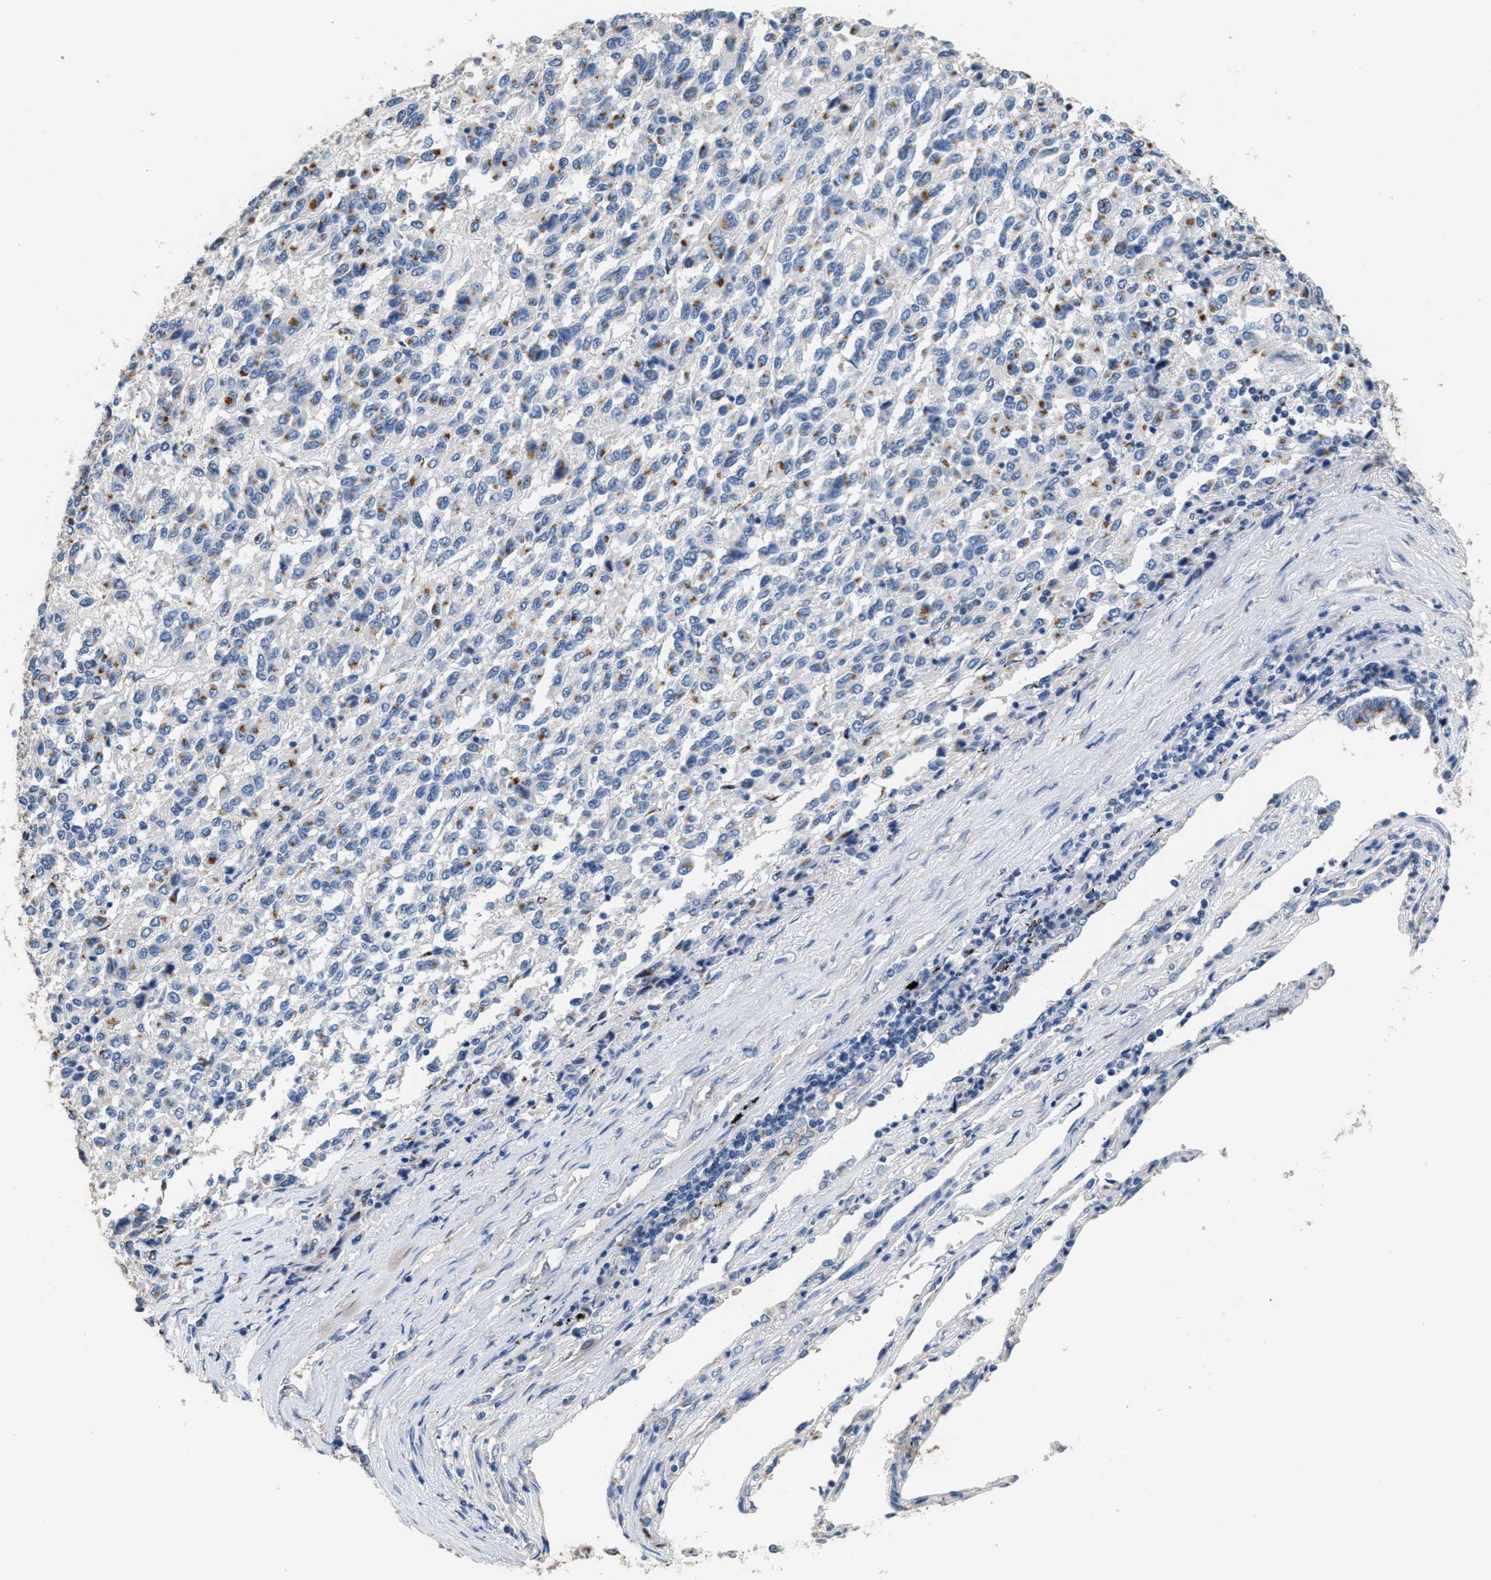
{"staining": {"intensity": "moderate", "quantity": "25%-75%", "location": "cytoplasmic/membranous"}, "tissue": "melanoma", "cell_type": "Tumor cells", "image_type": "cancer", "snomed": [{"axis": "morphology", "description": "Malignant melanoma, Metastatic site"}, {"axis": "topography", "description": "Lung"}], "caption": "A high-resolution micrograph shows IHC staining of melanoma, which demonstrates moderate cytoplasmic/membranous positivity in approximately 25%-75% of tumor cells. (Stains: DAB in brown, nuclei in blue, Microscopy: brightfield microscopy at high magnification).", "gene": "GOLM1", "patient": {"sex": "male", "age": 64}}